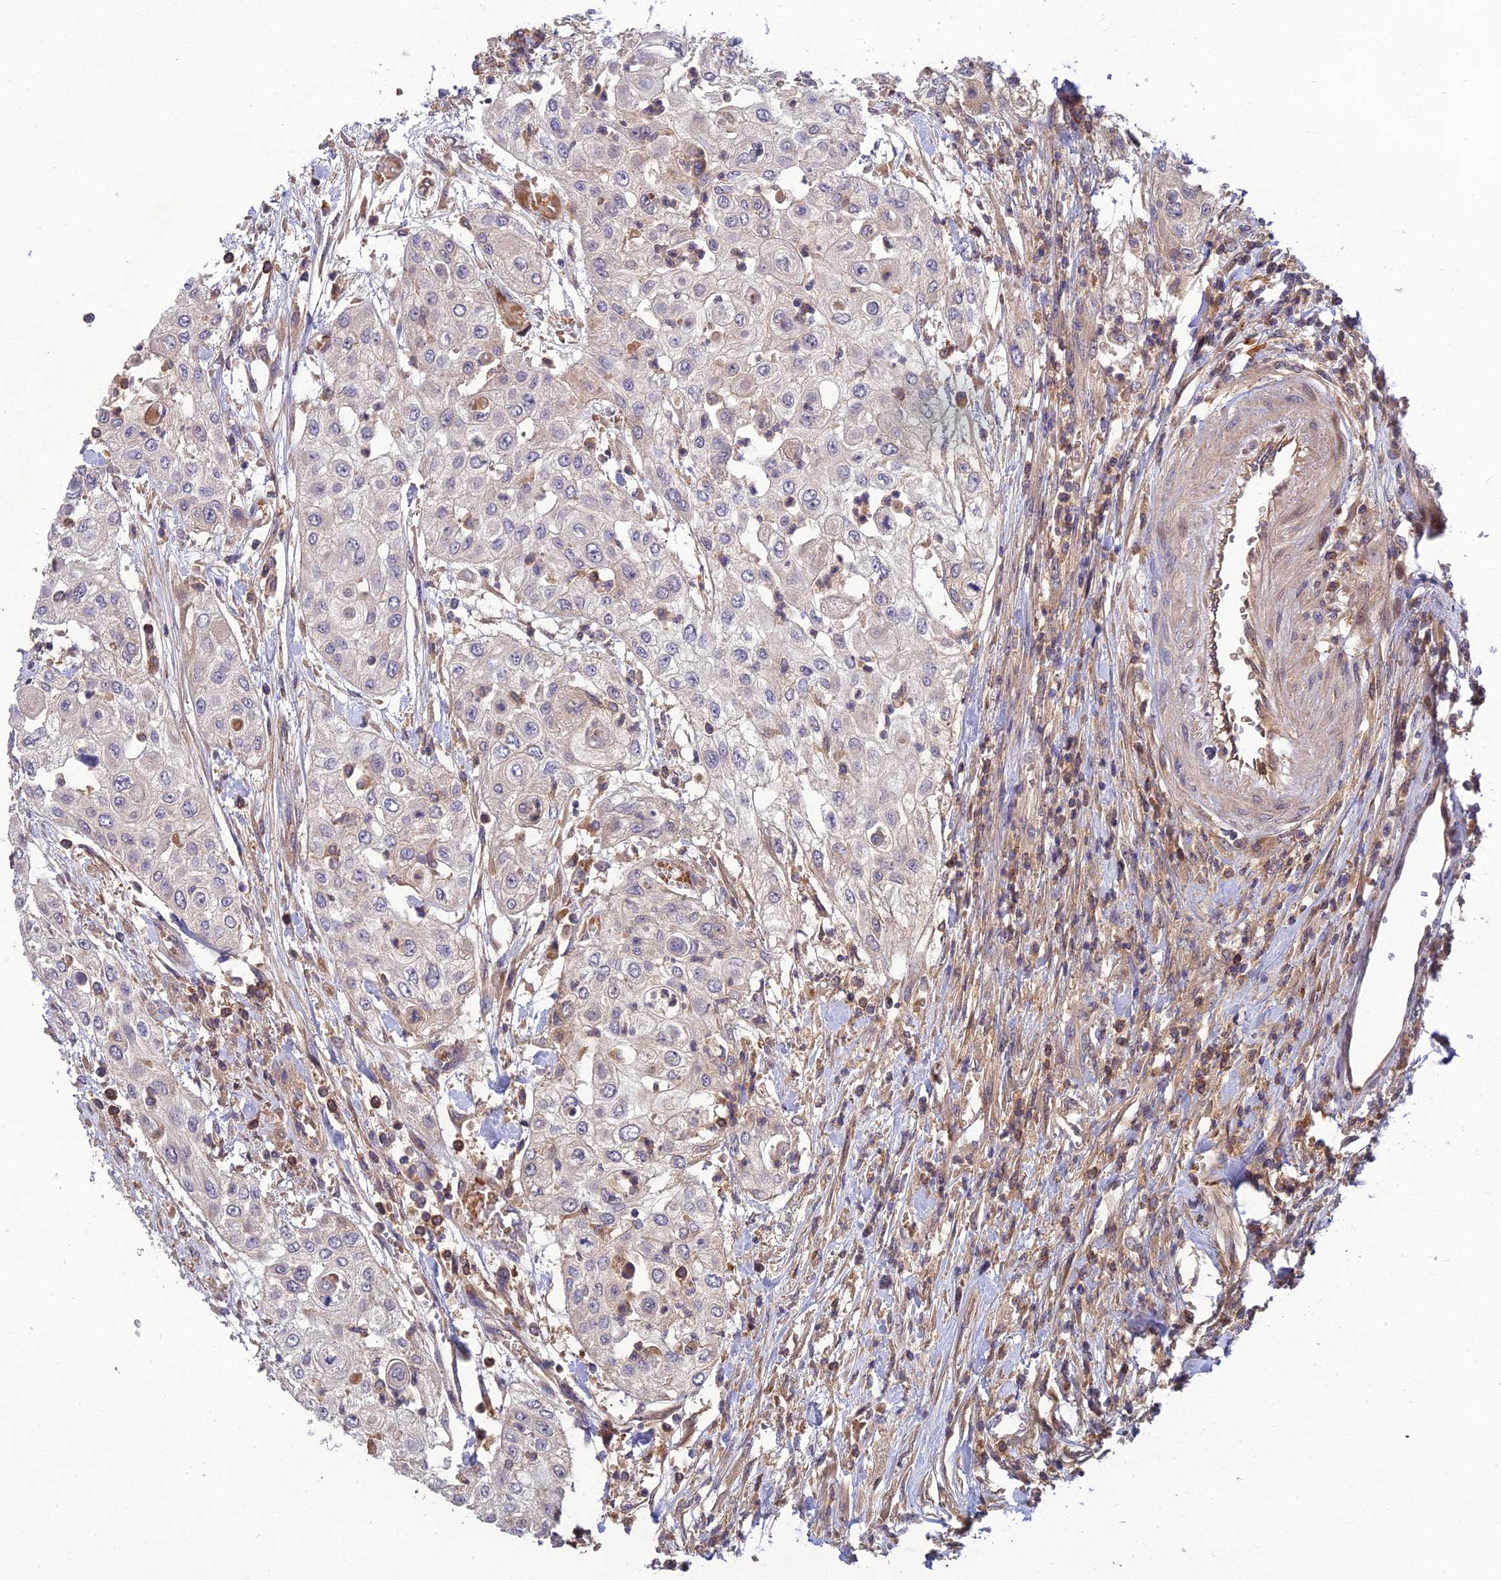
{"staining": {"intensity": "negative", "quantity": "none", "location": "none"}, "tissue": "urothelial cancer", "cell_type": "Tumor cells", "image_type": "cancer", "snomed": [{"axis": "morphology", "description": "Urothelial carcinoma, High grade"}, {"axis": "topography", "description": "Urinary bladder"}], "caption": "Urothelial carcinoma (high-grade) was stained to show a protein in brown. There is no significant expression in tumor cells.", "gene": "FAM151B", "patient": {"sex": "female", "age": 79}}